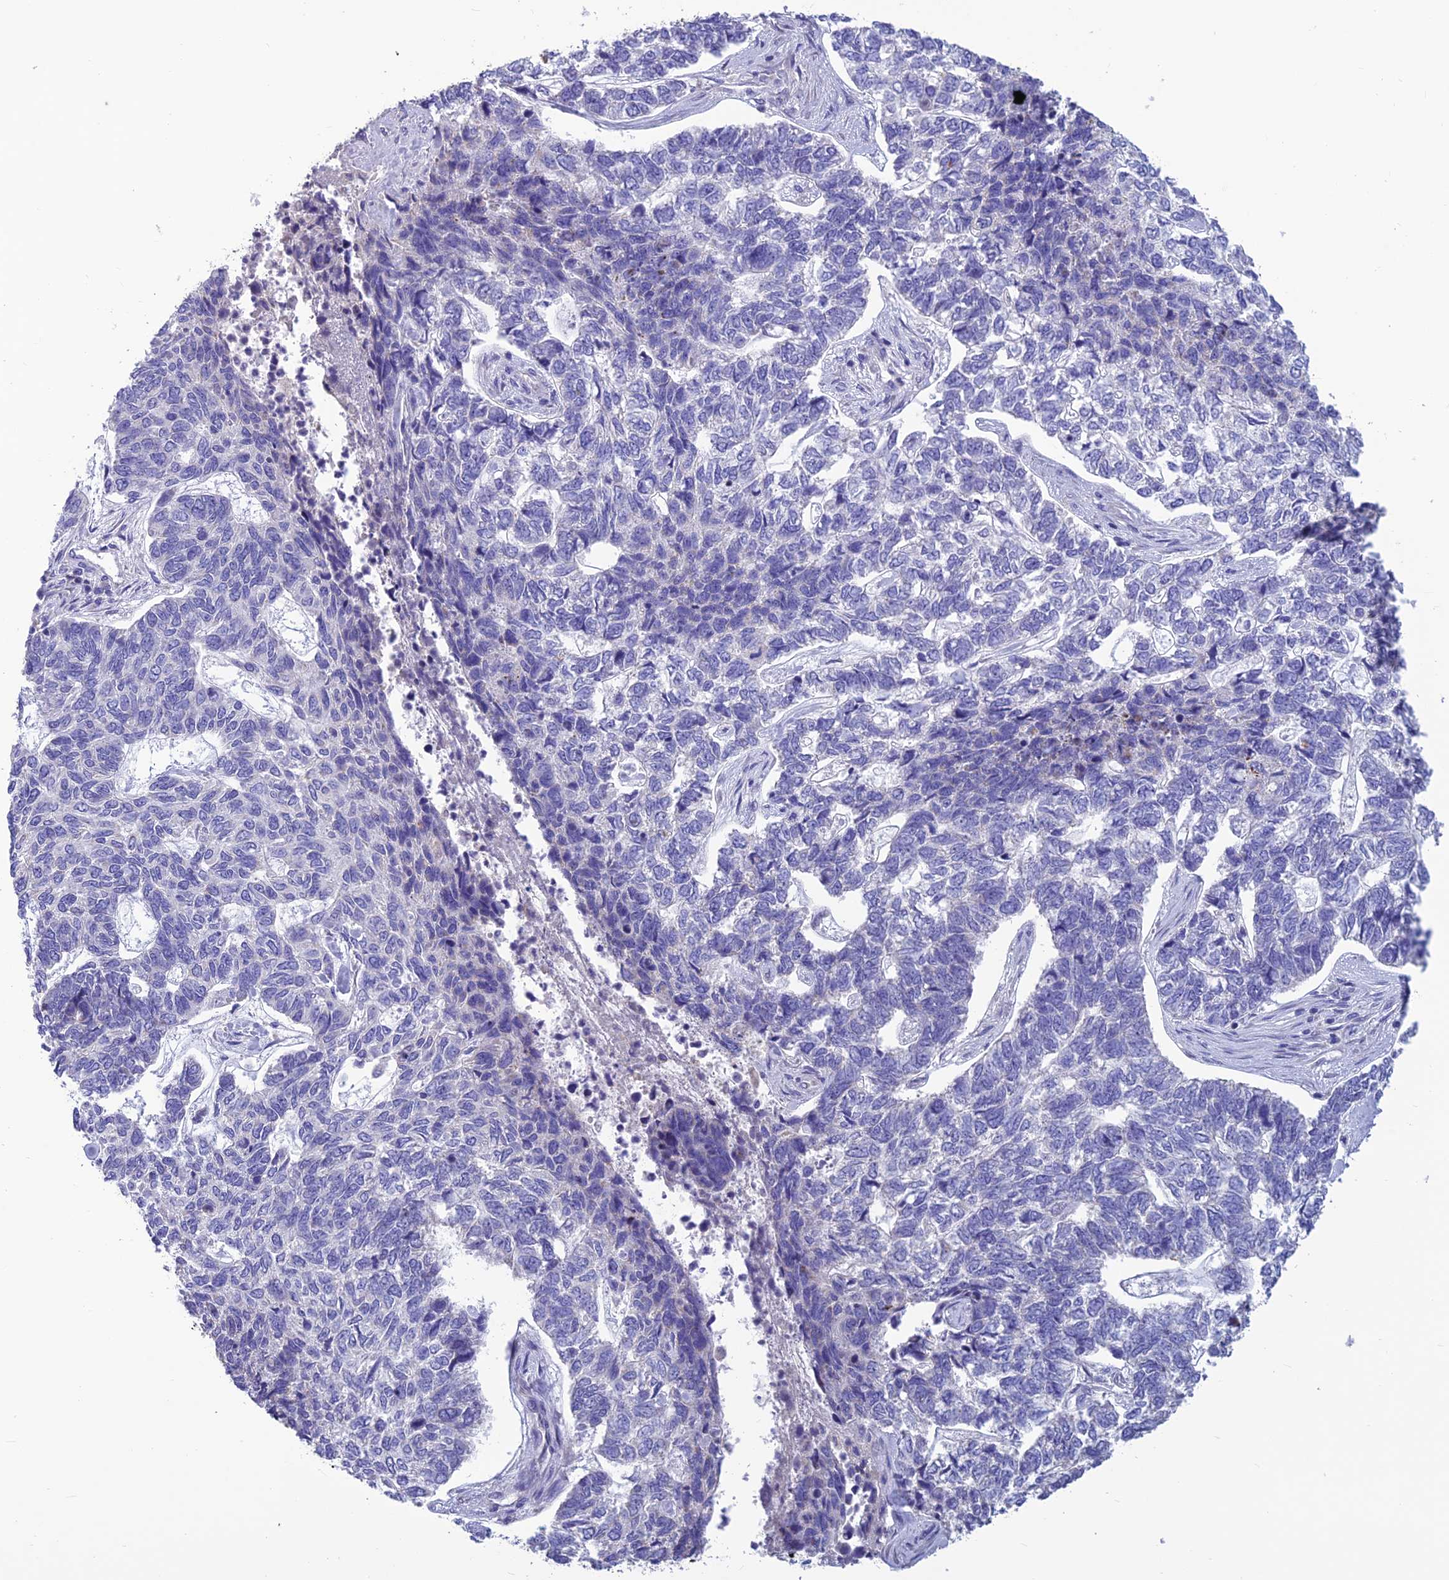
{"staining": {"intensity": "negative", "quantity": "none", "location": "none"}, "tissue": "skin cancer", "cell_type": "Tumor cells", "image_type": "cancer", "snomed": [{"axis": "morphology", "description": "Basal cell carcinoma"}, {"axis": "topography", "description": "Skin"}], "caption": "Basal cell carcinoma (skin) was stained to show a protein in brown. There is no significant expression in tumor cells. (Immunohistochemistry, brightfield microscopy, high magnification).", "gene": "BHMT2", "patient": {"sex": "female", "age": 65}}